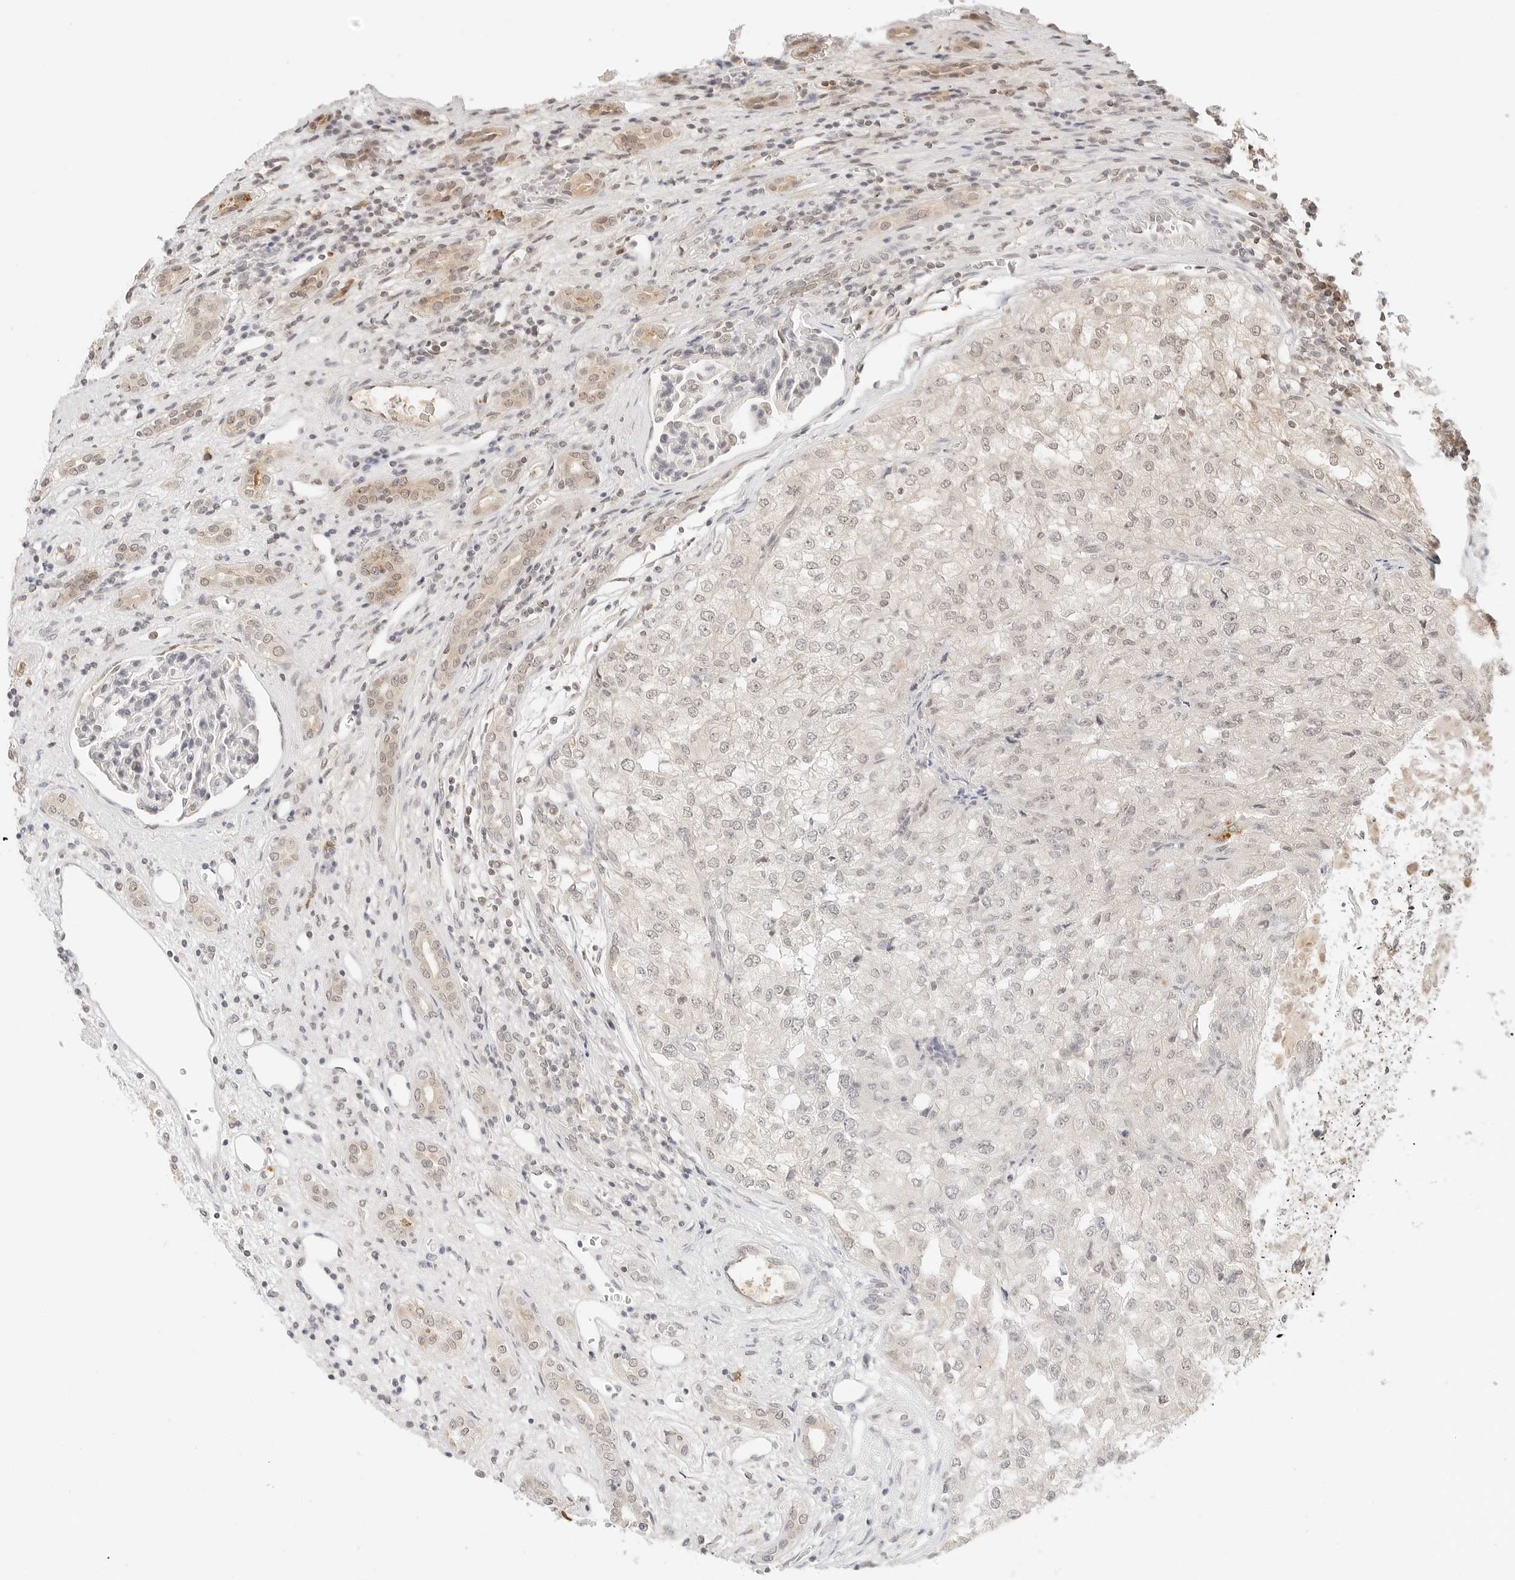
{"staining": {"intensity": "negative", "quantity": "none", "location": "none"}, "tissue": "renal cancer", "cell_type": "Tumor cells", "image_type": "cancer", "snomed": [{"axis": "morphology", "description": "Adenocarcinoma, NOS"}, {"axis": "topography", "description": "Kidney"}], "caption": "Immunohistochemistry image of neoplastic tissue: adenocarcinoma (renal) stained with DAB (3,3'-diaminobenzidine) shows no significant protein staining in tumor cells. The staining was performed using DAB to visualize the protein expression in brown, while the nuclei were stained in blue with hematoxylin (Magnification: 20x).", "gene": "SEPTIN4", "patient": {"sex": "female", "age": 54}}